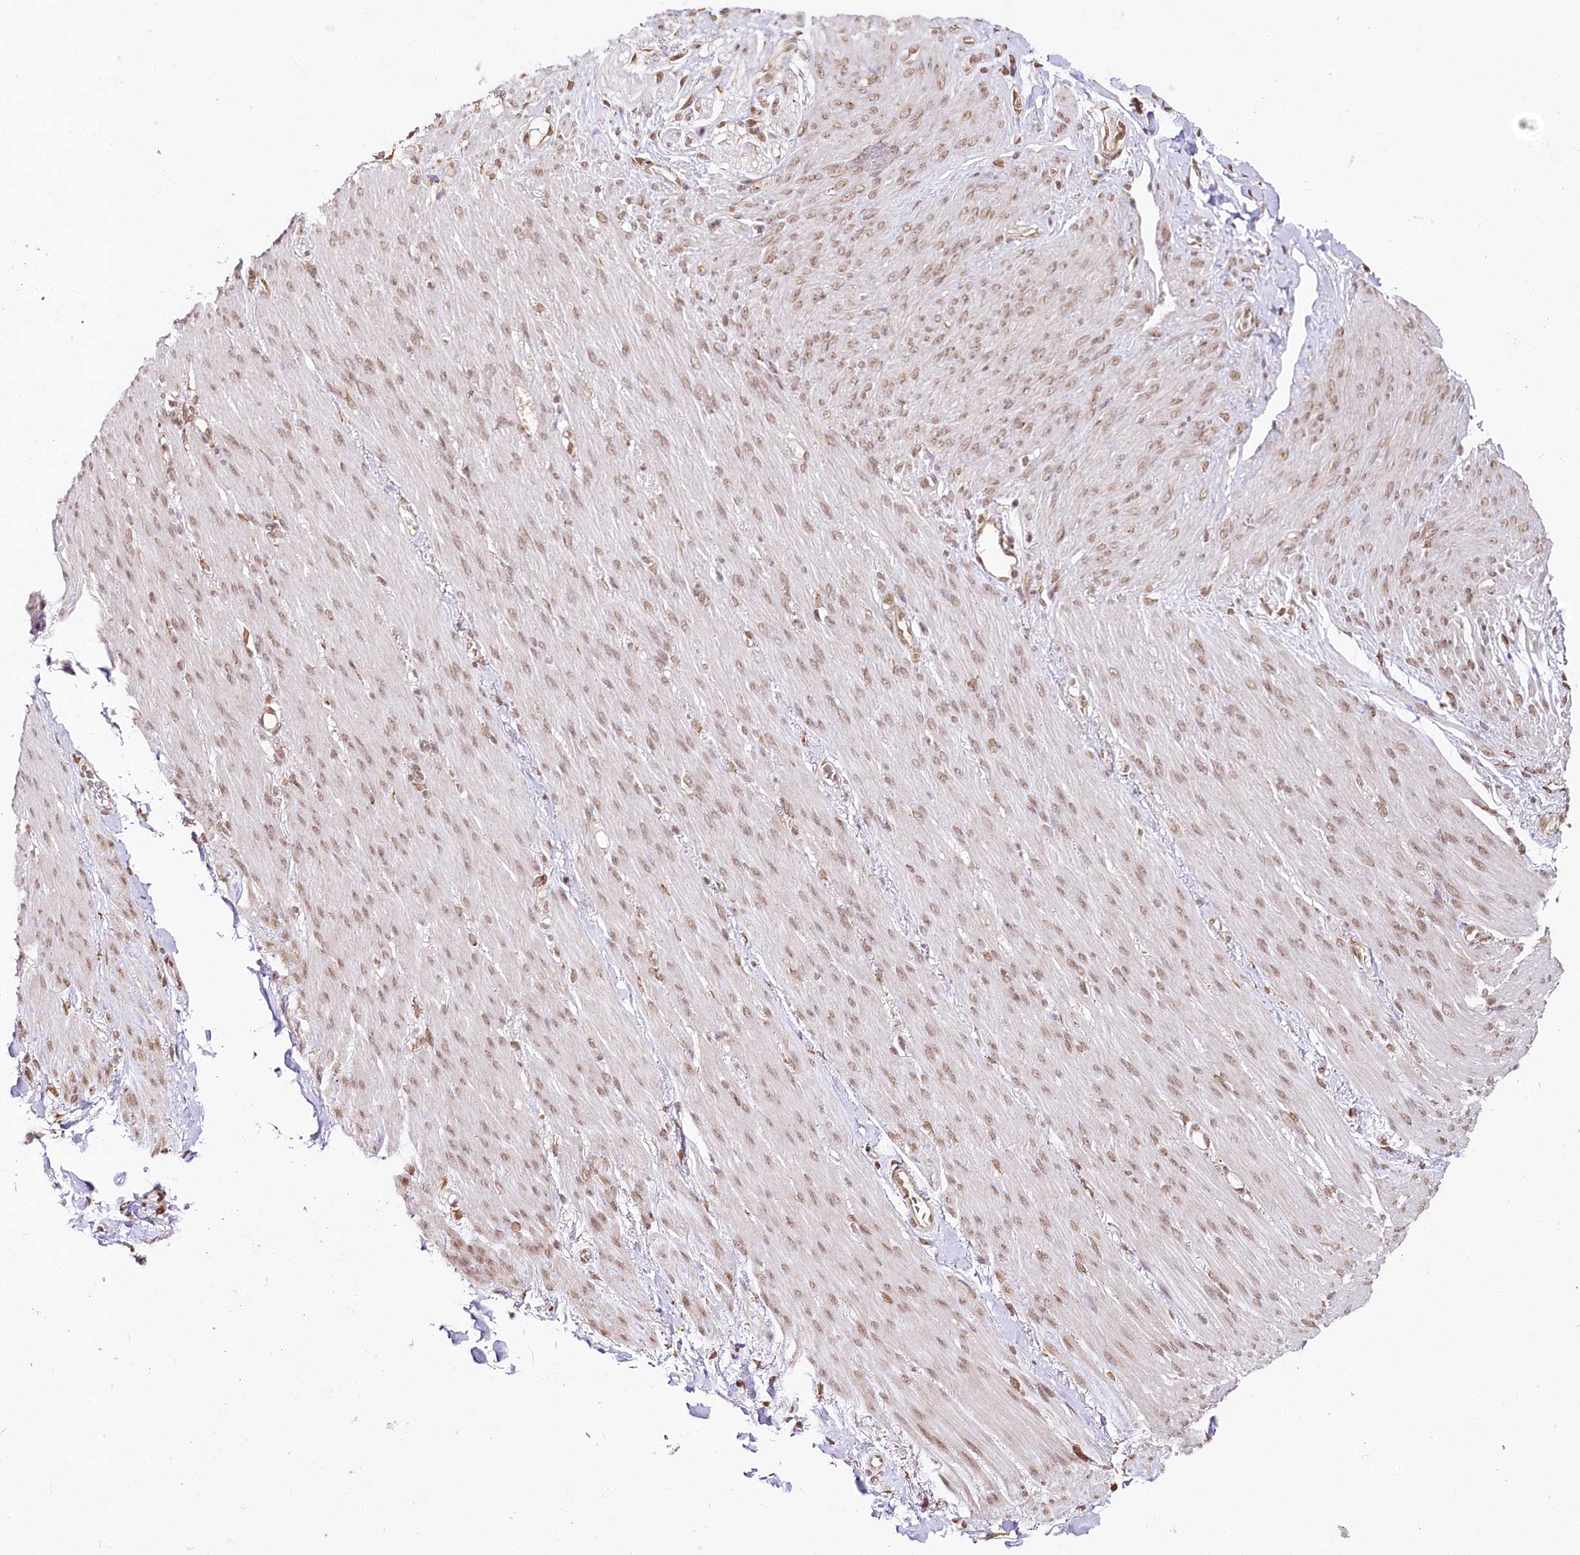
{"staining": {"intensity": "moderate", "quantity": "25%-75%", "location": "nuclear"}, "tissue": "adipose tissue", "cell_type": "Adipocytes", "image_type": "normal", "snomed": [{"axis": "morphology", "description": "Normal tissue, NOS"}, {"axis": "topography", "description": "Colon"}, {"axis": "topography", "description": "Peripheral nerve tissue"}], "caption": "This photomicrograph displays immunohistochemistry (IHC) staining of normal adipose tissue, with medium moderate nuclear staining in about 25%-75% of adipocytes.", "gene": "CNPY2", "patient": {"sex": "female", "age": 61}}